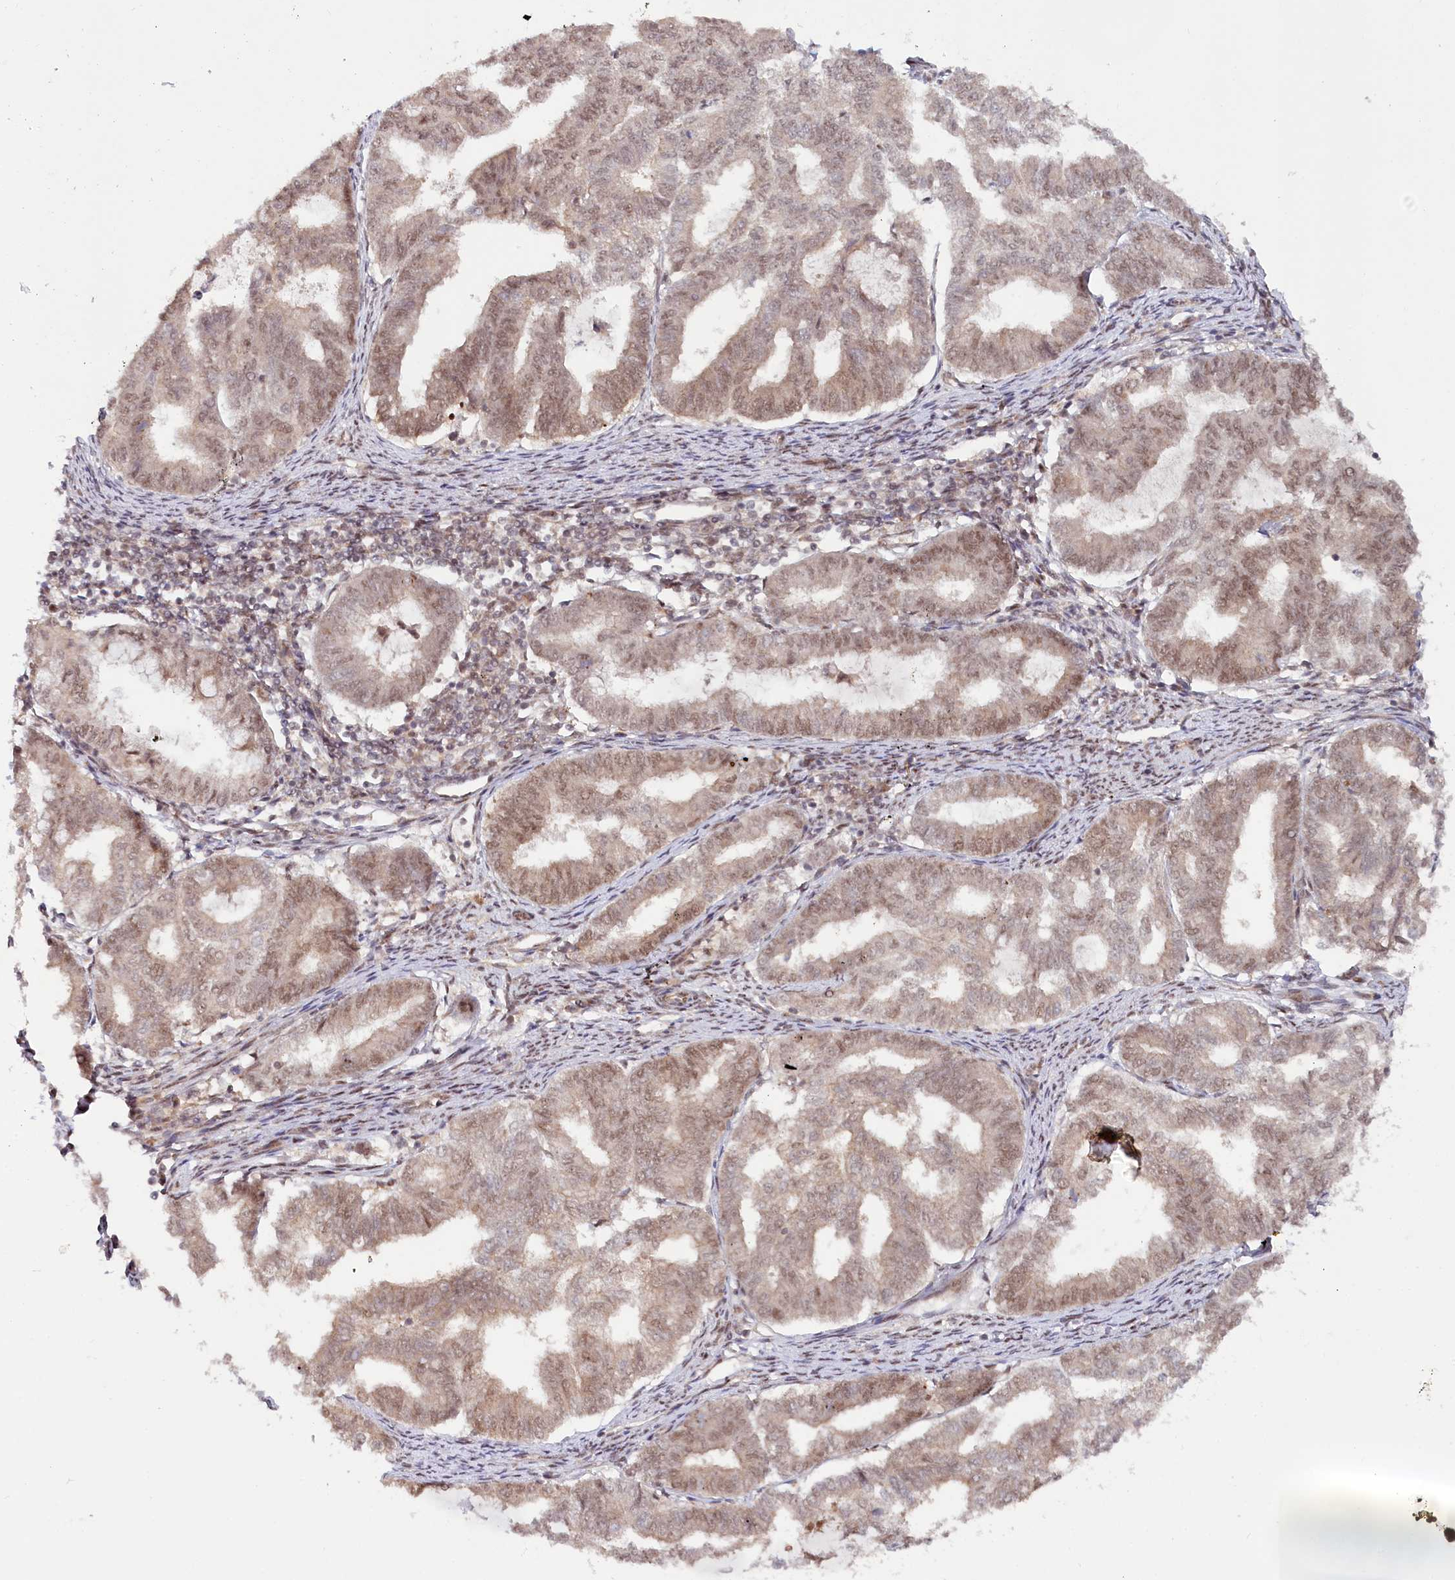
{"staining": {"intensity": "weak", "quantity": ">75%", "location": "cytoplasmic/membranous,nuclear"}, "tissue": "endometrial cancer", "cell_type": "Tumor cells", "image_type": "cancer", "snomed": [{"axis": "morphology", "description": "Adenocarcinoma, NOS"}, {"axis": "topography", "description": "Endometrium"}], "caption": "Protein staining exhibits weak cytoplasmic/membranous and nuclear expression in about >75% of tumor cells in adenocarcinoma (endometrial).", "gene": "CCDC65", "patient": {"sex": "female", "age": 79}}